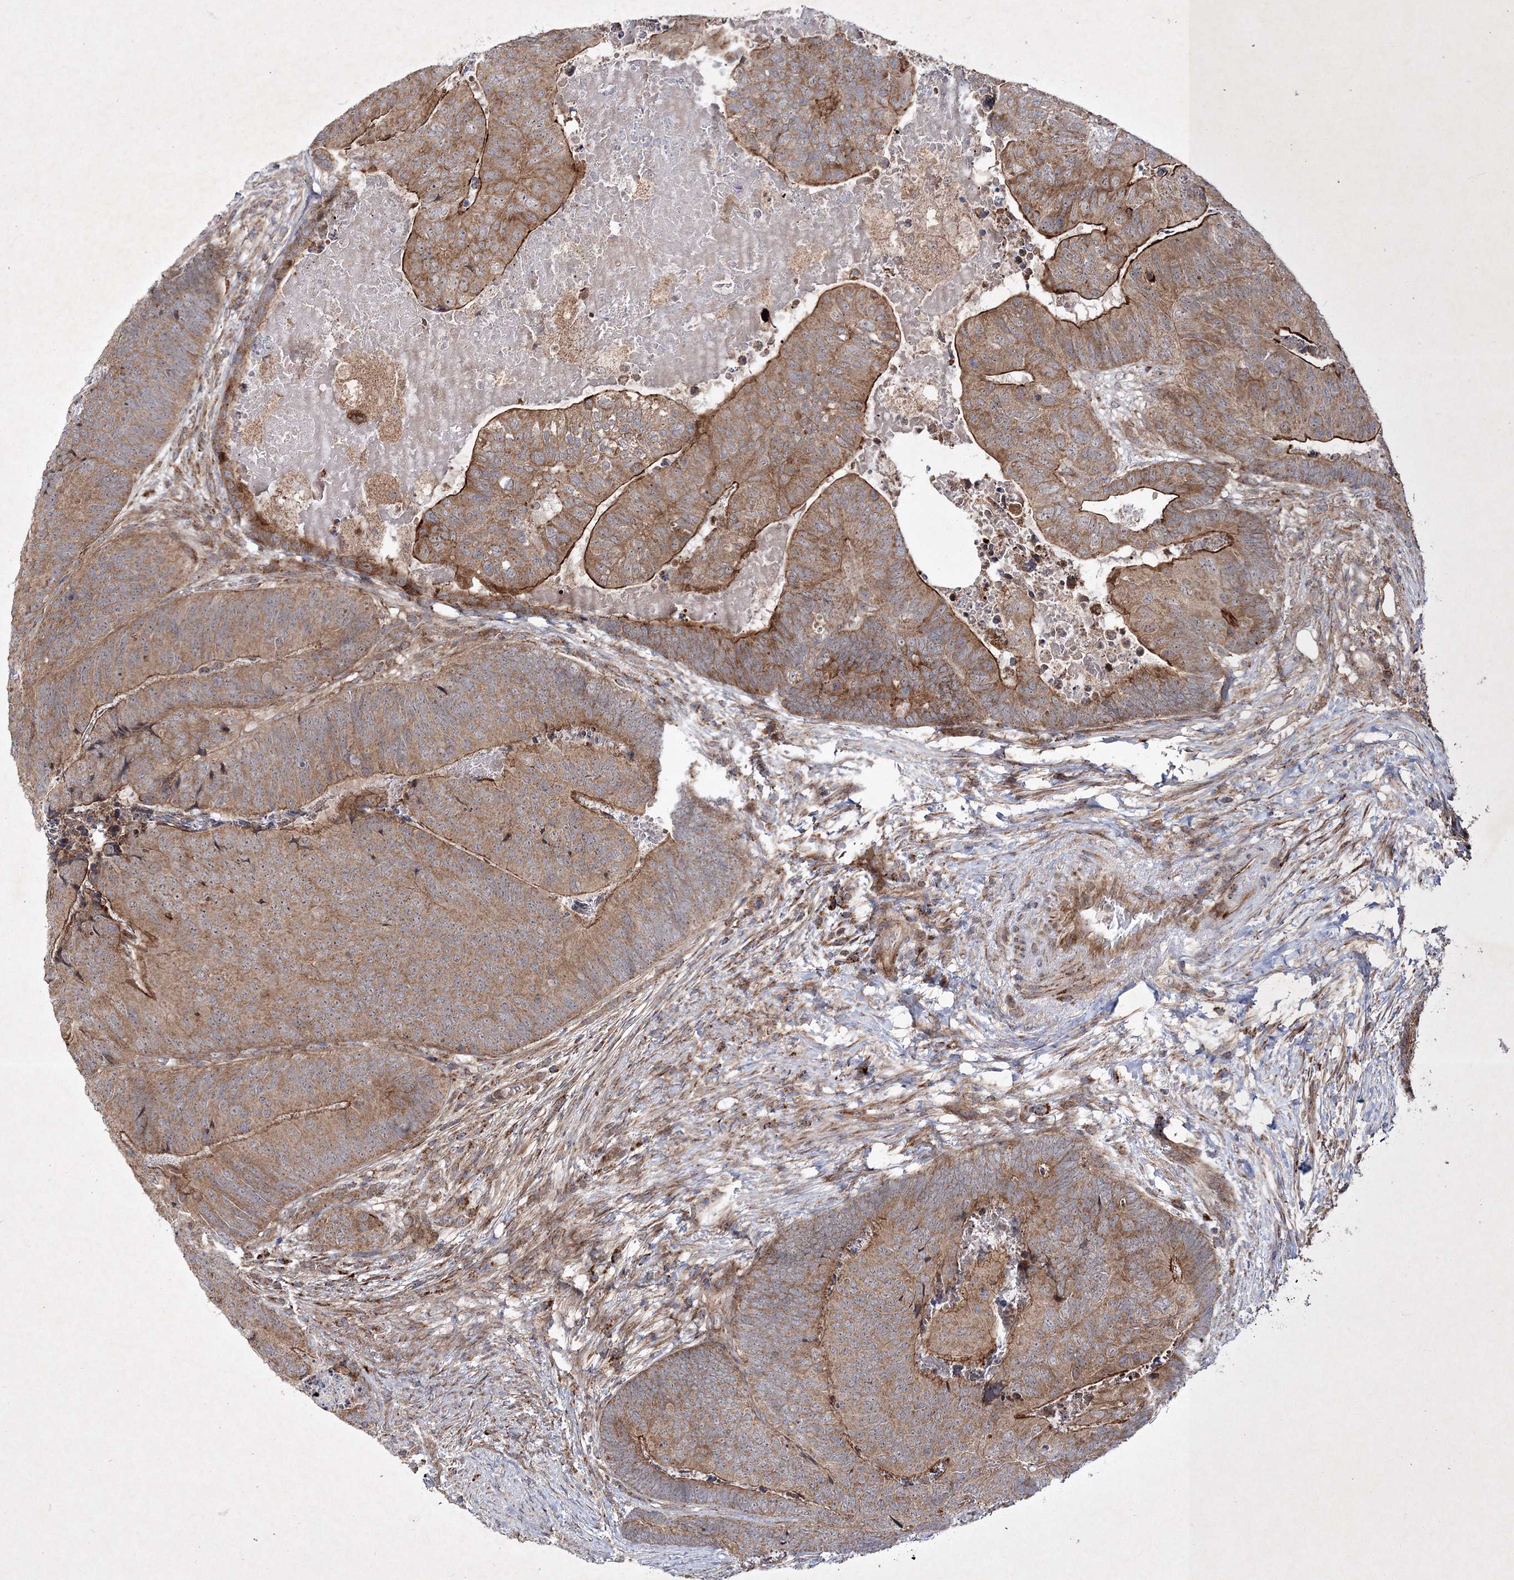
{"staining": {"intensity": "moderate", "quantity": ">75%", "location": "cytoplasmic/membranous"}, "tissue": "colorectal cancer", "cell_type": "Tumor cells", "image_type": "cancer", "snomed": [{"axis": "morphology", "description": "Adenocarcinoma, NOS"}, {"axis": "topography", "description": "Colon"}], "caption": "Tumor cells exhibit moderate cytoplasmic/membranous staining in approximately >75% of cells in adenocarcinoma (colorectal).", "gene": "SCRN3", "patient": {"sex": "female", "age": 67}}